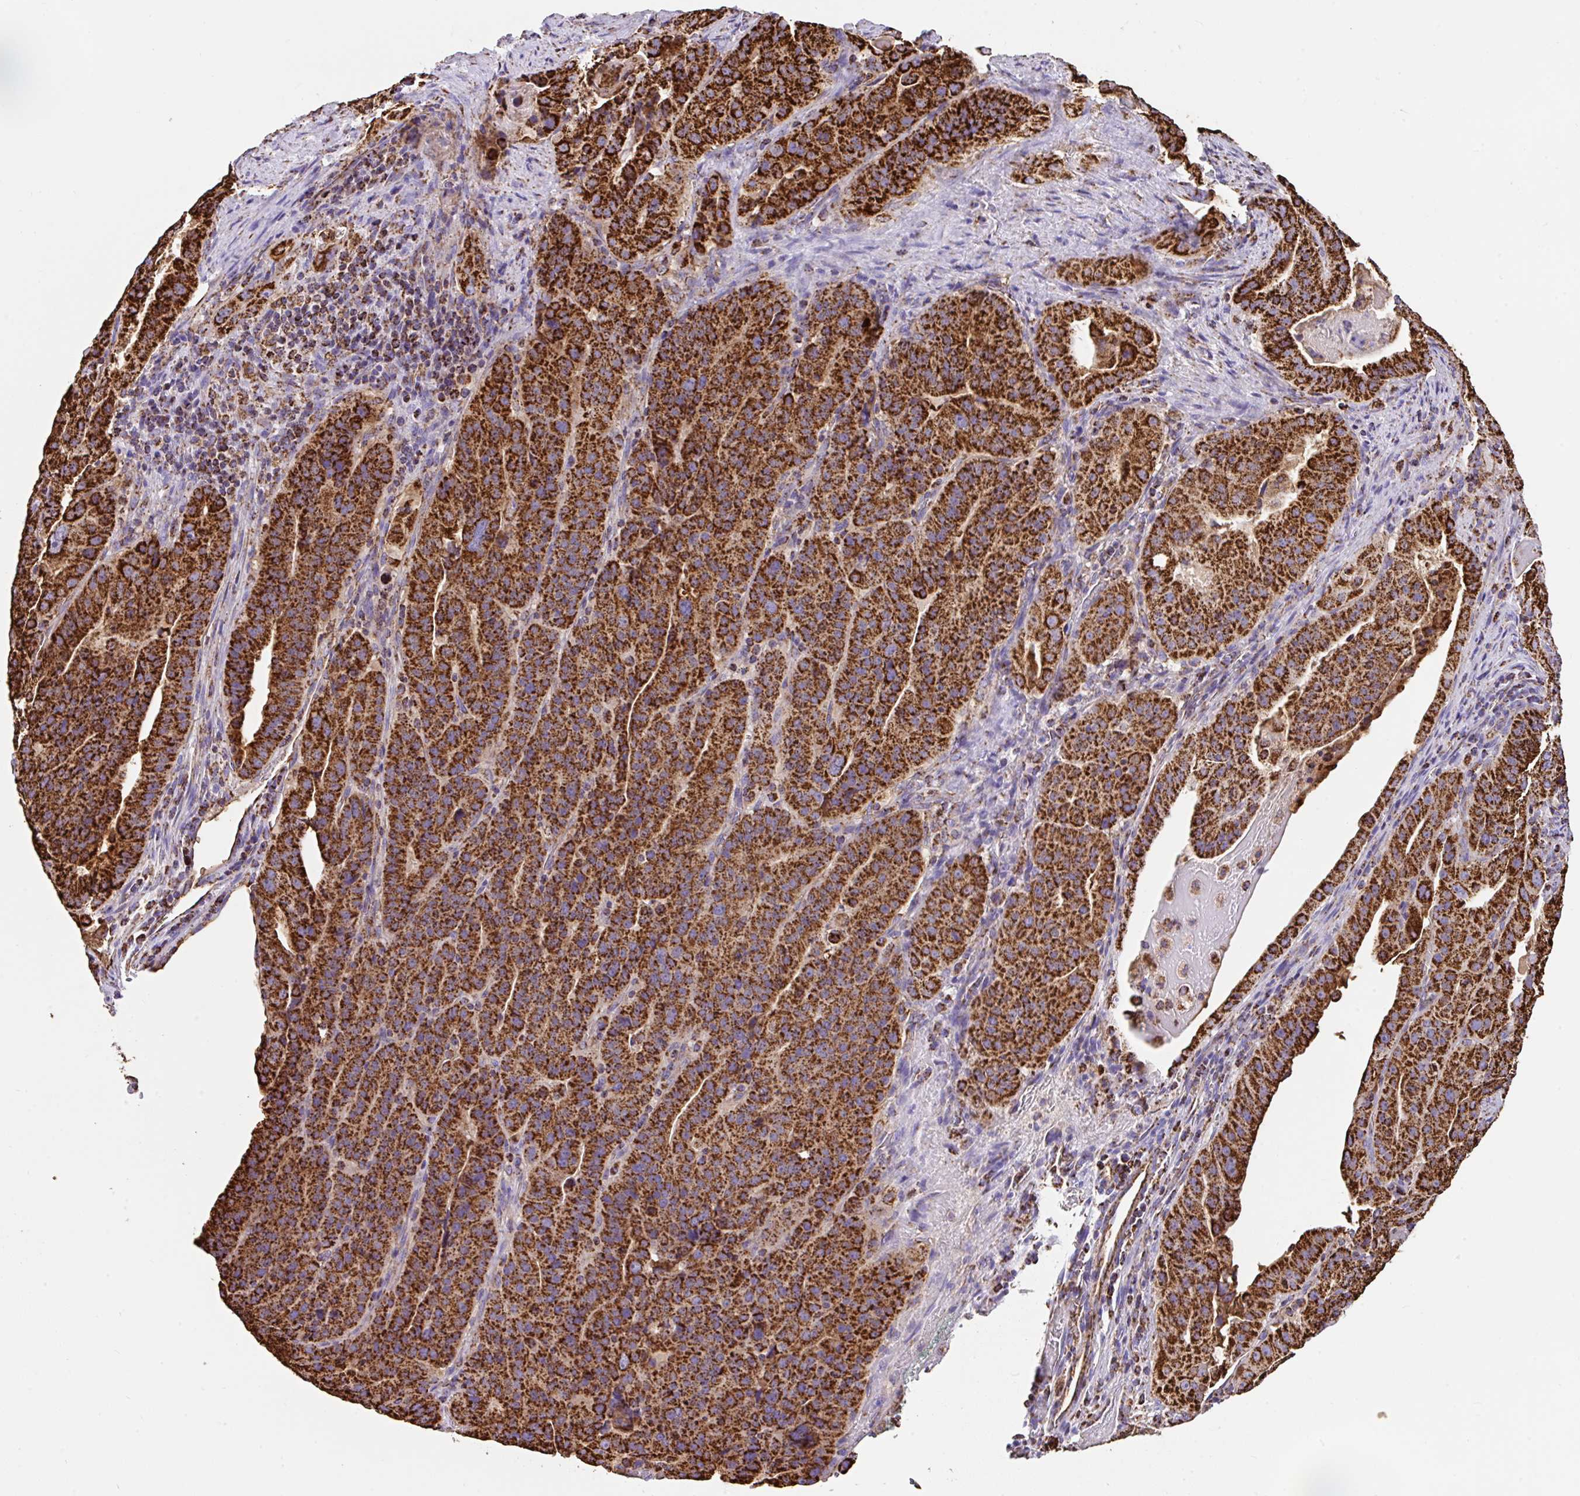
{"staining": {"intensity": "strong", "quantity": ">75%", "location": "cytoplasmic/membranous"}, "tissue": "stomach cancer", "cell_type": "Tumor cells", "image_type": "cancer", "snomed": [{"axis": "morphology", "description": "Adenocarcinoma, NOS"}, {"axis": "topography", "description": "Stomach"}], "caption": "A high-resolution micrograph shows immunohistochemistry (IHC) staining of stomach cancer (adenocarcinoma), which shows strong cytoplasmic/membranous expression in about >75% of tumor cells.", "gene": "ANKRD33B", "patient": {"sex": "male", "age": 48}}